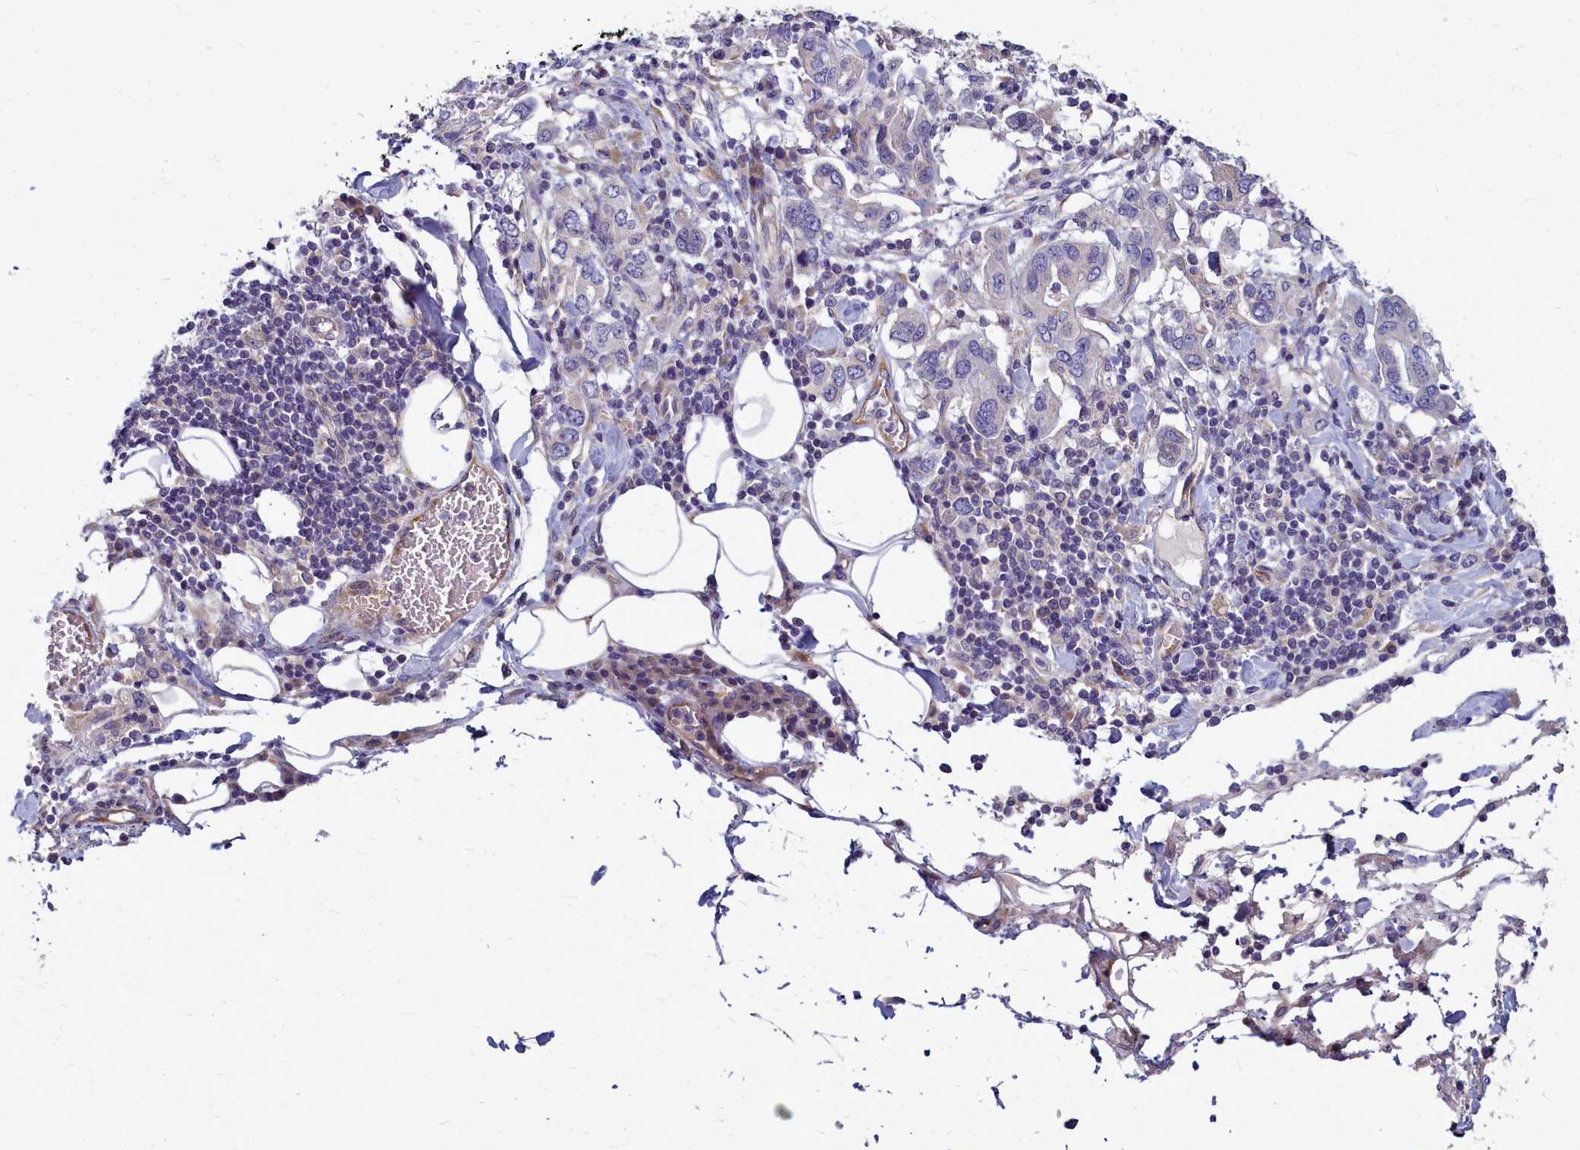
{"staining": {"intensity": "negative", "quantity": "none", "location": "none"}, "tissue": "stomach cancer", "cell_type": "Tumor cells", "image_type": "cancer", "snomed": [{"axis": "morphology", "description": "Adenocarcinoma, NOS"}, {"axis": "topography", "description": "Stomach, upper"}, {"axis": "topography", "description": "Stomach"}], "caption": "This image is of stomach adenocarcinoma stained with immunohistochemistry (IHC) to label a protein in brown with the nuclei are counter-stained blue. There is no positivity in tumor cells.", "gene": "SMPD4", "patient": {"sex": "male", "age": 62}}